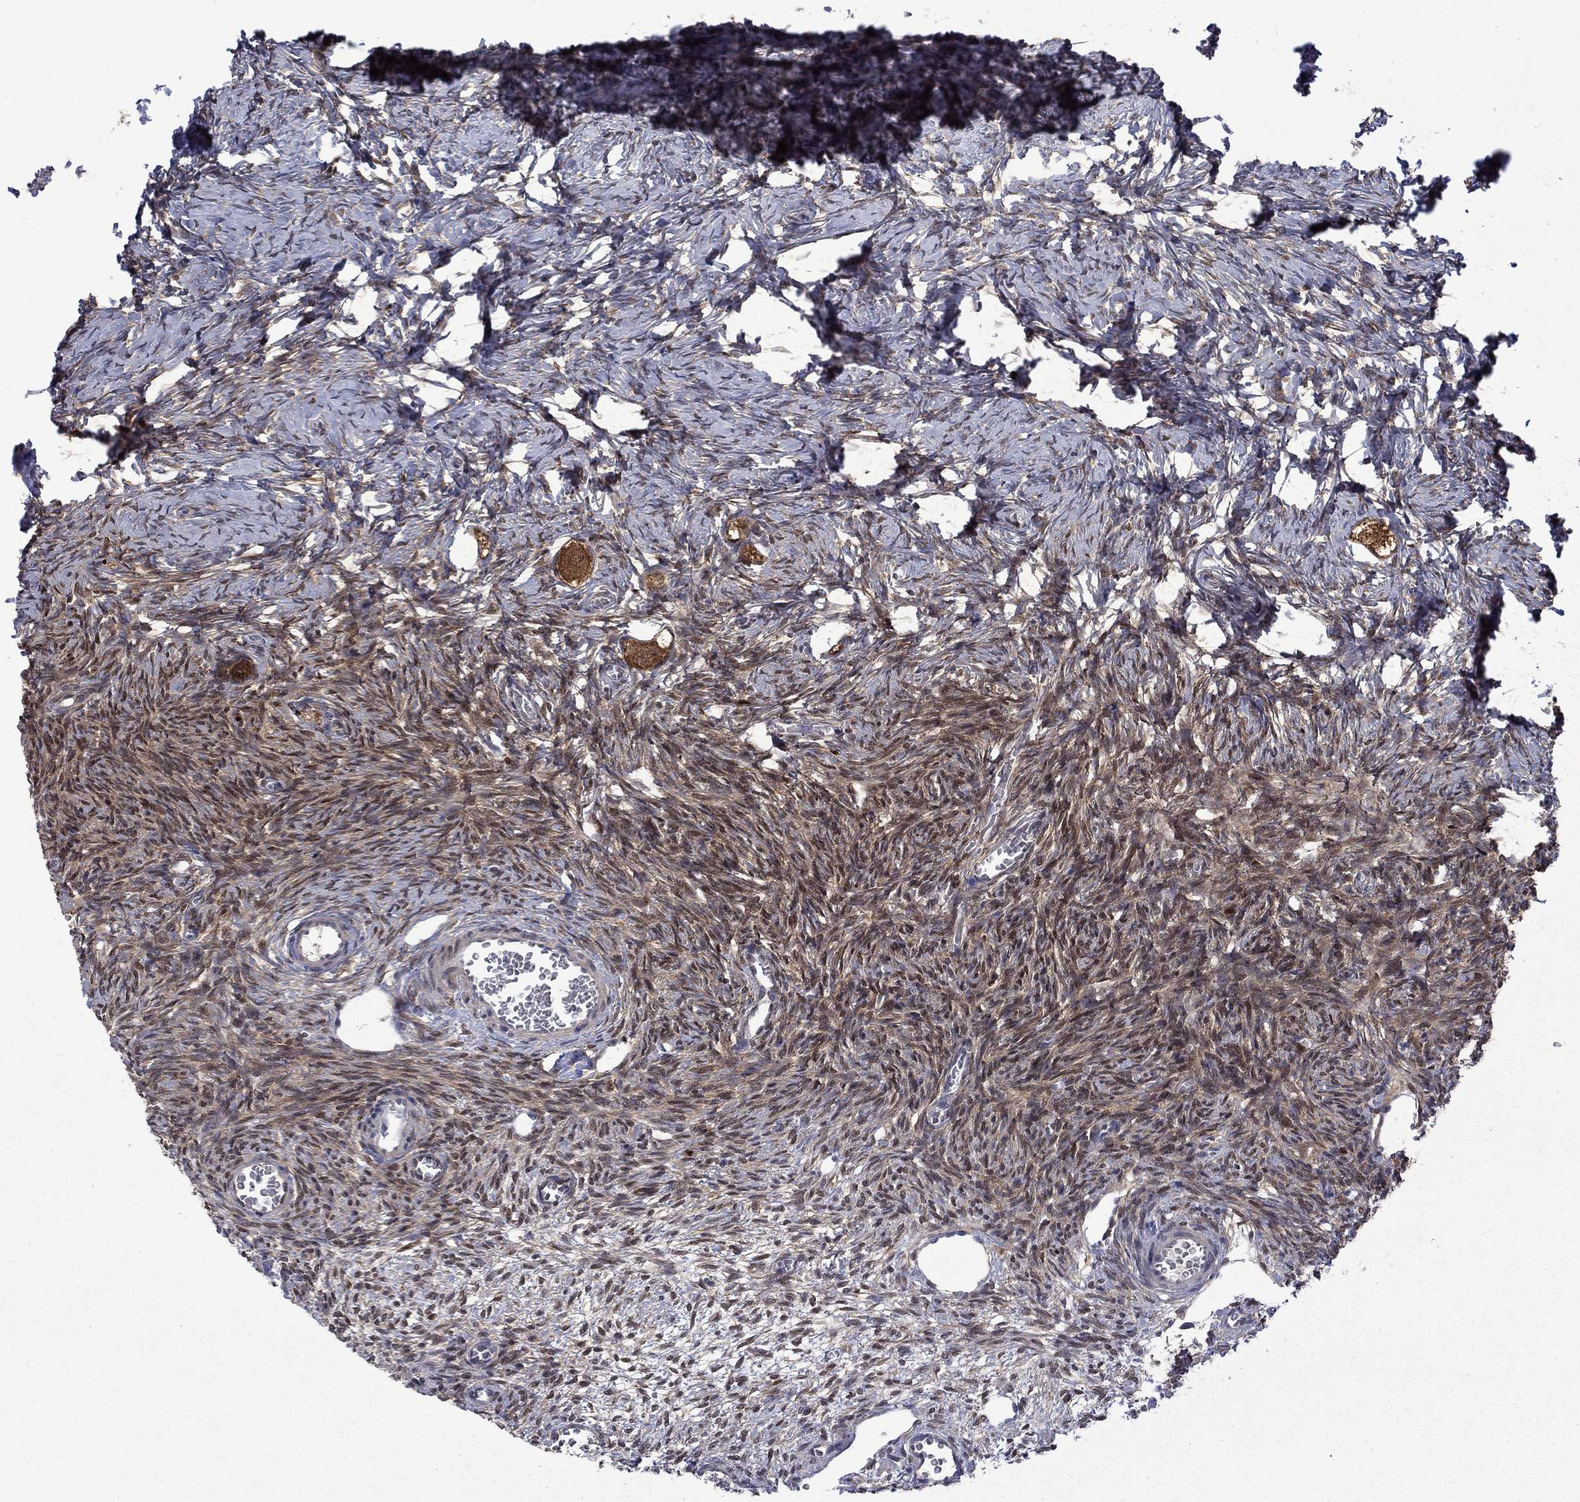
{"staining": {"intensity": "strong", "quantity": ">75%", "location": "cytoplasmic/membranous"}, "tissue": "ovary", "cell_type": "Follicle cells", "image_type": "normal", "snomed": [{"axis": "morphology", "description": "Normal tissue, NOS"}, {"axis": "topography", "description": "Ovary"}], "caption": "Ovary stained with immunohistochemistry (IHC) displays strong cytoplasmic/membranous positivity in approximately >75% of follicle cells. Using DAB (brown) and hematoxylin (blue) stains, captured at high magnification using brightfield microscopy.", "gene": "CBR1", "patient": {"sex": "female", "age": 27}}